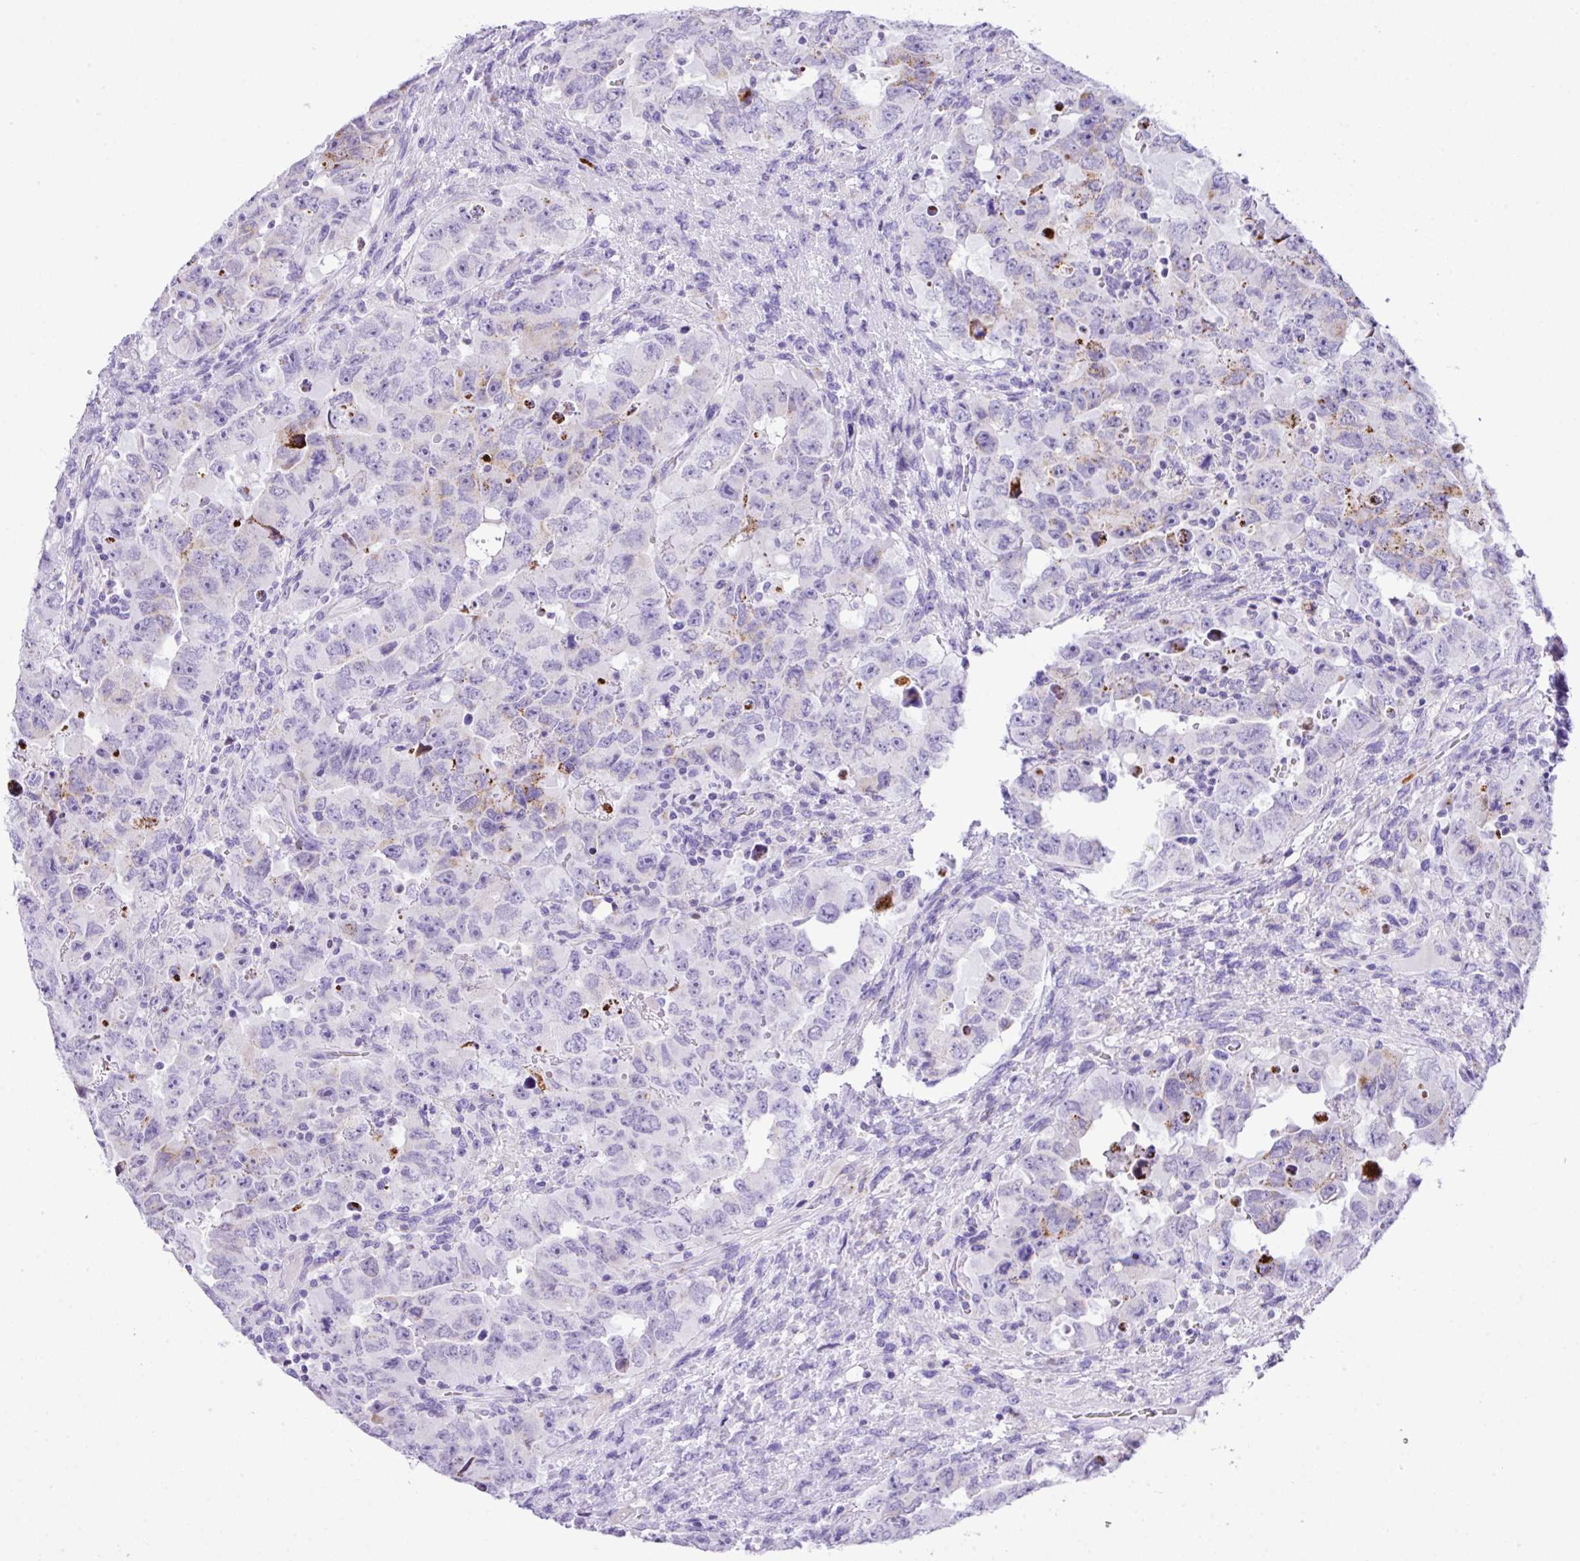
{"staining": {"intensity": "moderate", "quantity": "<25%", "location": "cytoplasmic/membranous"}, "tissue": "testis cancer", "cell_type": "Tumor cells", "image_type": "cancer", "snomed": [{"axis": "morphology", "description": "Carcinoma, Embryonal, NOS"}, {"axis": "topography", "description": "Testis"}], "caption": "Testis cancer stained with immunohistochemistry demonstrates moderate cytoplasmic/membranous staining in about <25% of tumor cells. The staining was performed using DAB (3,3'-diaminobenzidine), with brown indicating positive protein expression. Nuclei are stained blue with hematoxylin.", "gene": "RCAN2", "patient": {"sex": "male", "age": 24}}